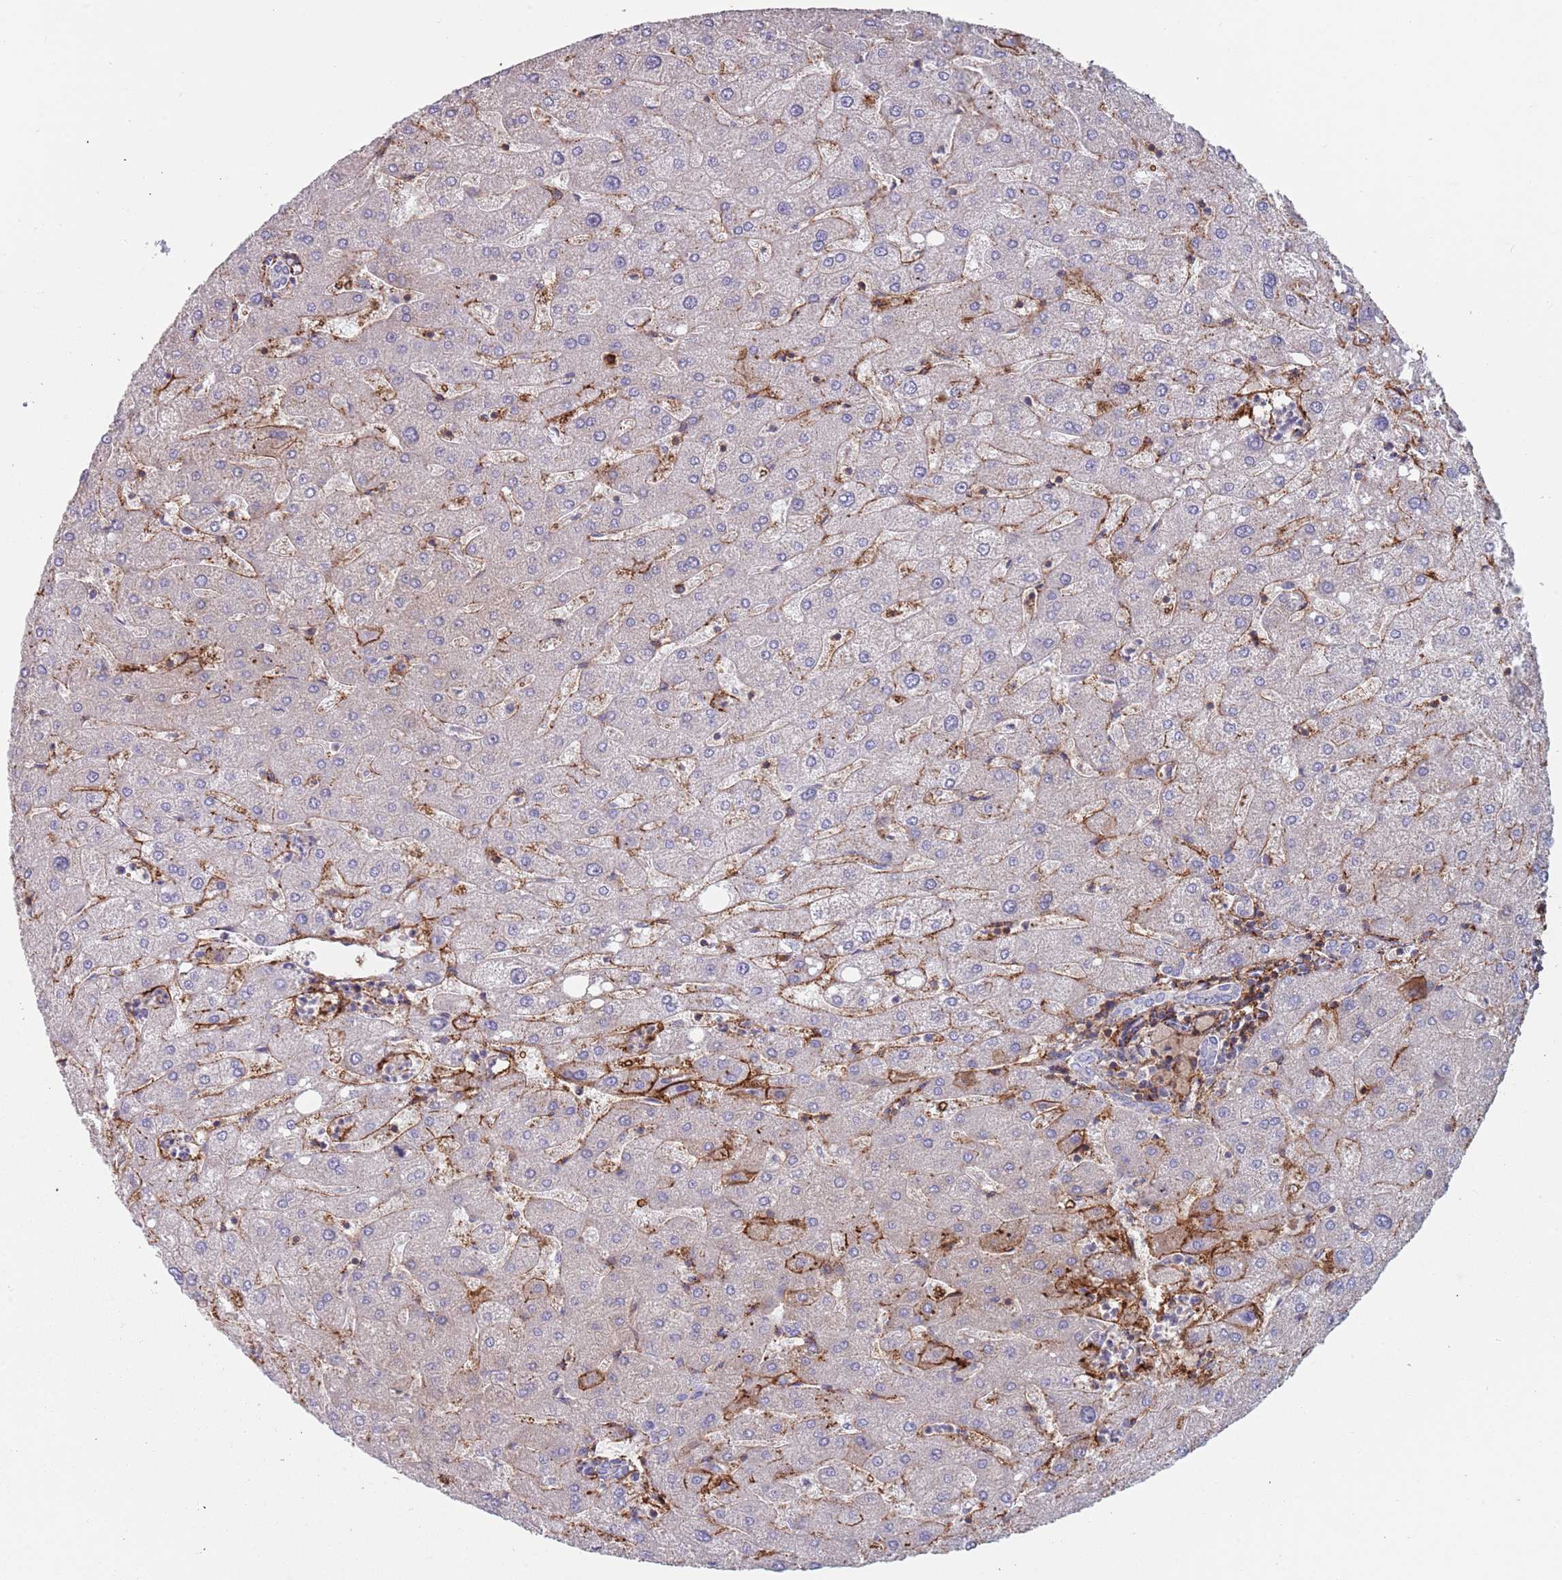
{"staining": {"intensity": "negative", "quantity": "none", "location": "none"}, "tissue": "liver", "cell_type": "Cholangiocytes", "image_type": "normal", "snomed": [{"axis": "morphology", "description": "Normal tissue, NOS"}, {"axis": "topography", "description": "Liver"}], "caption": "This is an immunohistochemistry photomicrograph of benign liver. There is no positivity in cholangiocytes.", "gene": "RNF144A", "patient": {"sex": "male", "age": 67}}